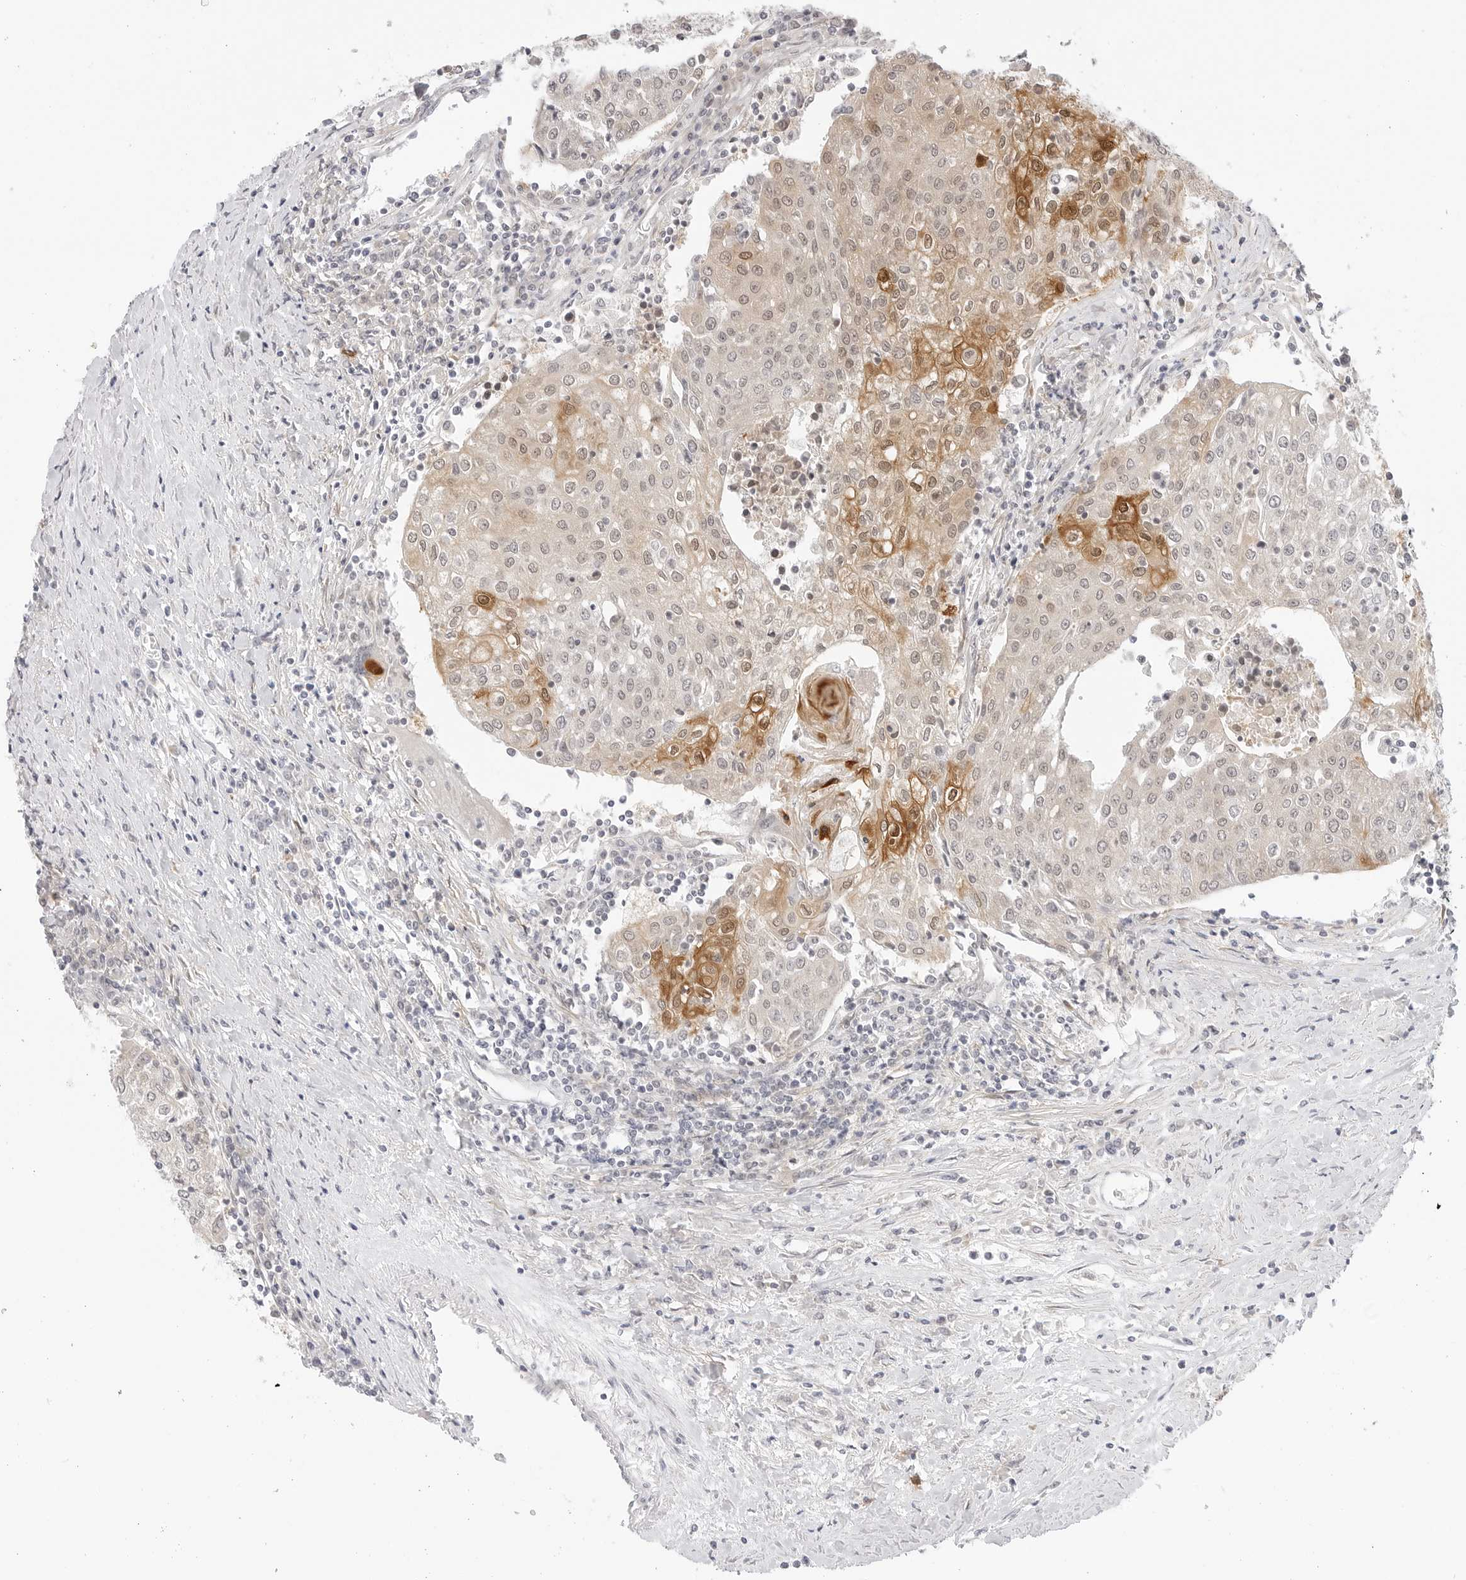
{"staining": {"intensity": "moderate", "quantity": "<25%", "location": "cytoplasmic/membranous,nuclear"}, "tissue": "urothelial cancer", "cell_type": "Tumor cells", "image_type": "cancer", "snomed": [{"axis": "morphology", "description": "Urothelial carcinoma, High grade"}, {"axis": "topography", "description": "Urinary bladder"}], "caption": "DAB immunohistochemical staining of human urothelial carcinoma (high-grade) shows moderate cytoplasmic/membranous and nuclear protein positivity in approximately <25% of tumor cells.", "gene": "TCP1", "patient": {"sex": "female", "age": 85}}